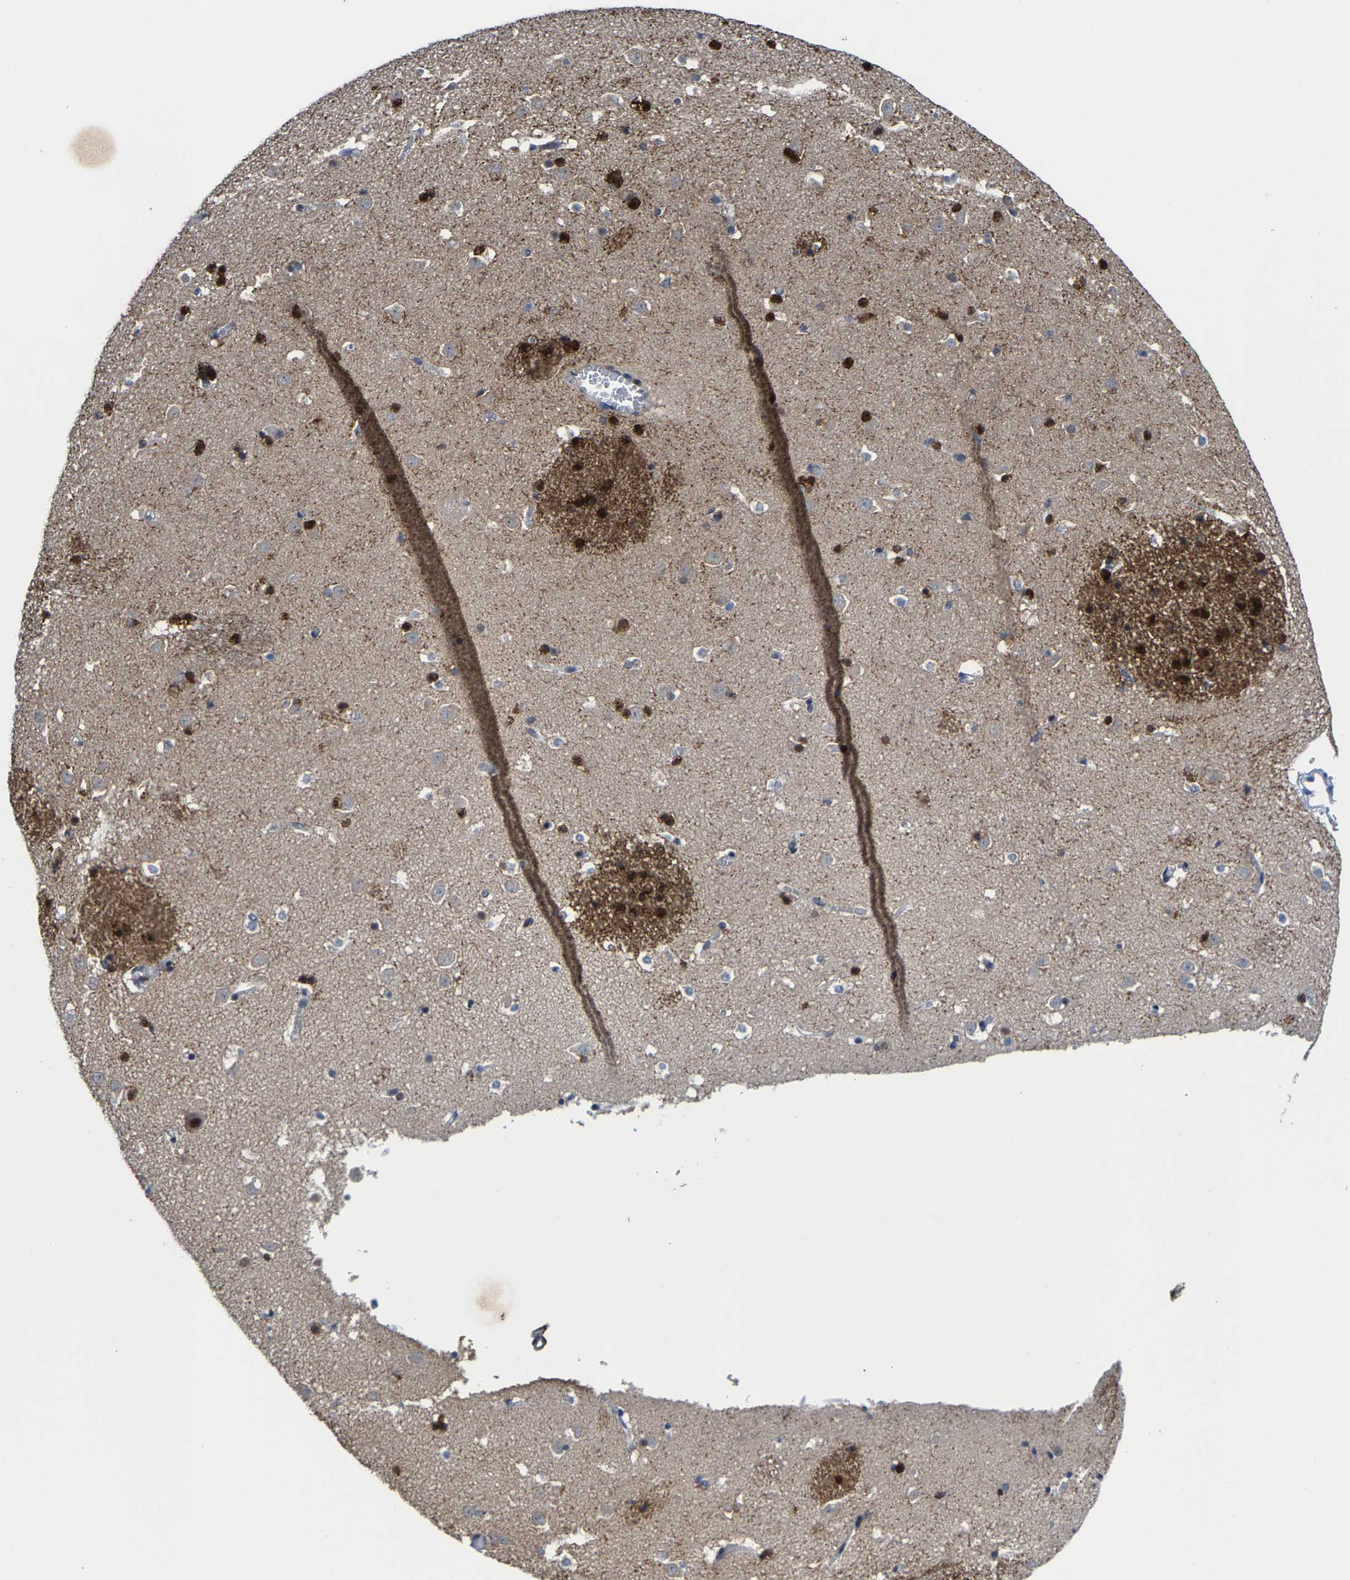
{"staining": {"intensity": "strong", "quantity": "25%-75%", "location": "nuclear"}, "tissue": "caudate", "cell_type": "Glial cells", "image_type": "normal", "snomed": [{"axis": "morphology", "description": "Normal tissue, NOS"}, {"axis": "topography", "description": "Lateral ventricle wall"}], "caption": "Caudate stained with DAB (3,3'-diaminobenzidine) immunohistochemistry exhibits high levels of strong nuclear expression in approximately 25%-75% of glial cells.", "gene": "FGD3", "patient": {"sex": "male", "age": 45}}